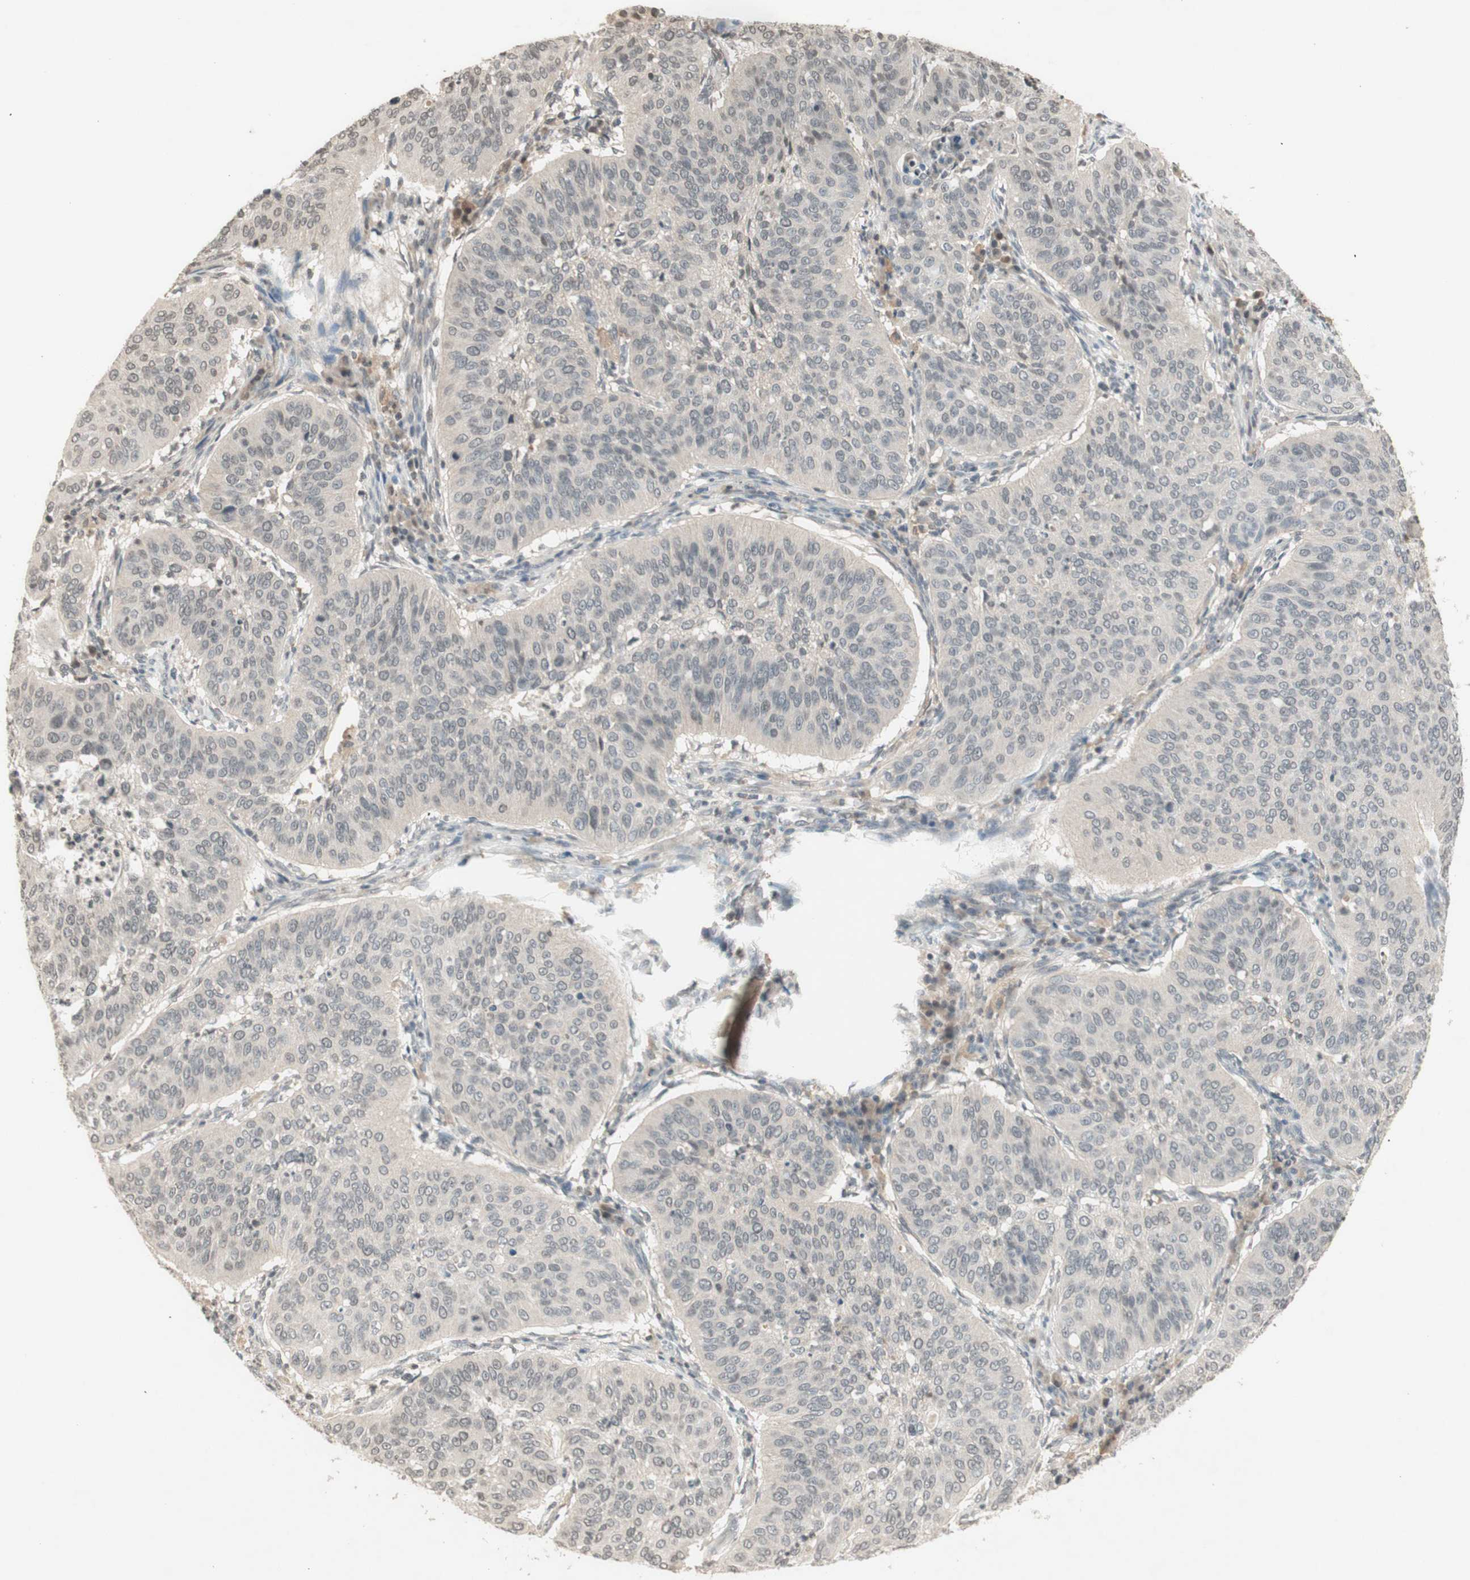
{"staining": {"intensity": "negative", "quantity": "none", "location": "none"}, "tissue": "cervical cancer", "cell_type": "Tumor cells", "image_type": "cancer", "snomed": [{"axis": "morphology", "description": "Normal tissue, NOS"}, {"axis": "morphology", "description": "Squamous cell carcinoma, NOS"}, {"axis": "topography", "description": "Cervix"}], "caption": "Tumor cells show no significant expression in cervical squamous cell carcinoma.", "gene": "GLI1", "patient": {"sex": "female", "age": 39}}